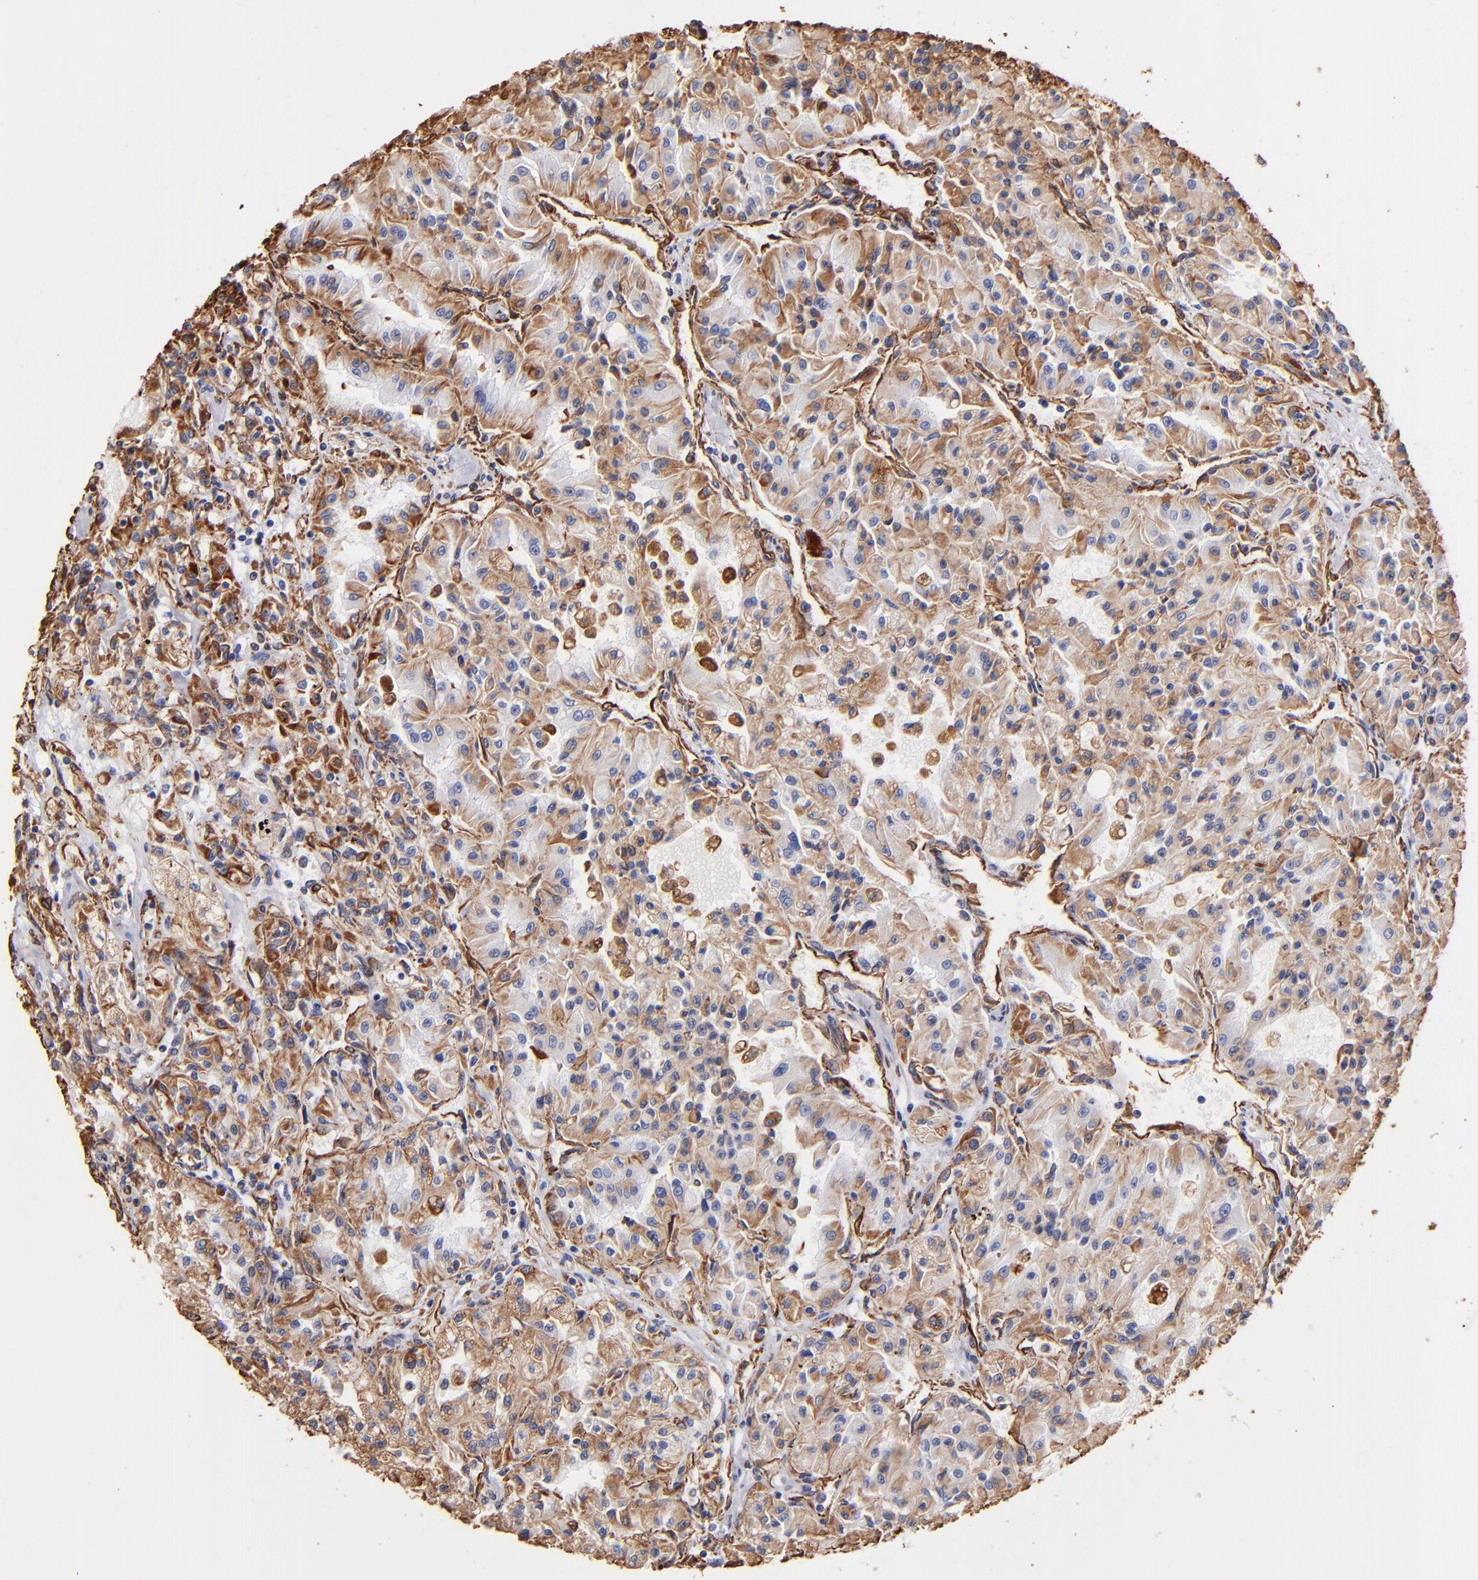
{"staining": {"intensity": "moderate", "quantity": ">75%", "location": "cytoplasmic/membranous"}, "tissue": "renal cancer", "cell_type": "Tumor cells", "image_type": "cancer", "snomed": [{"axis": "morphology", "description": "Adenocarcinoma, NOS"}, {"axis": "topography", "description": "Kidney"}], "caption": "Renal cancer (adenocarcinoma) stained with a brown dye displays moderate cytoplasmic/membranous positive positivity in approximately >75% of tumor cells.", "gene": "VIM", "patient": {"sex": "male", "age": 78}}